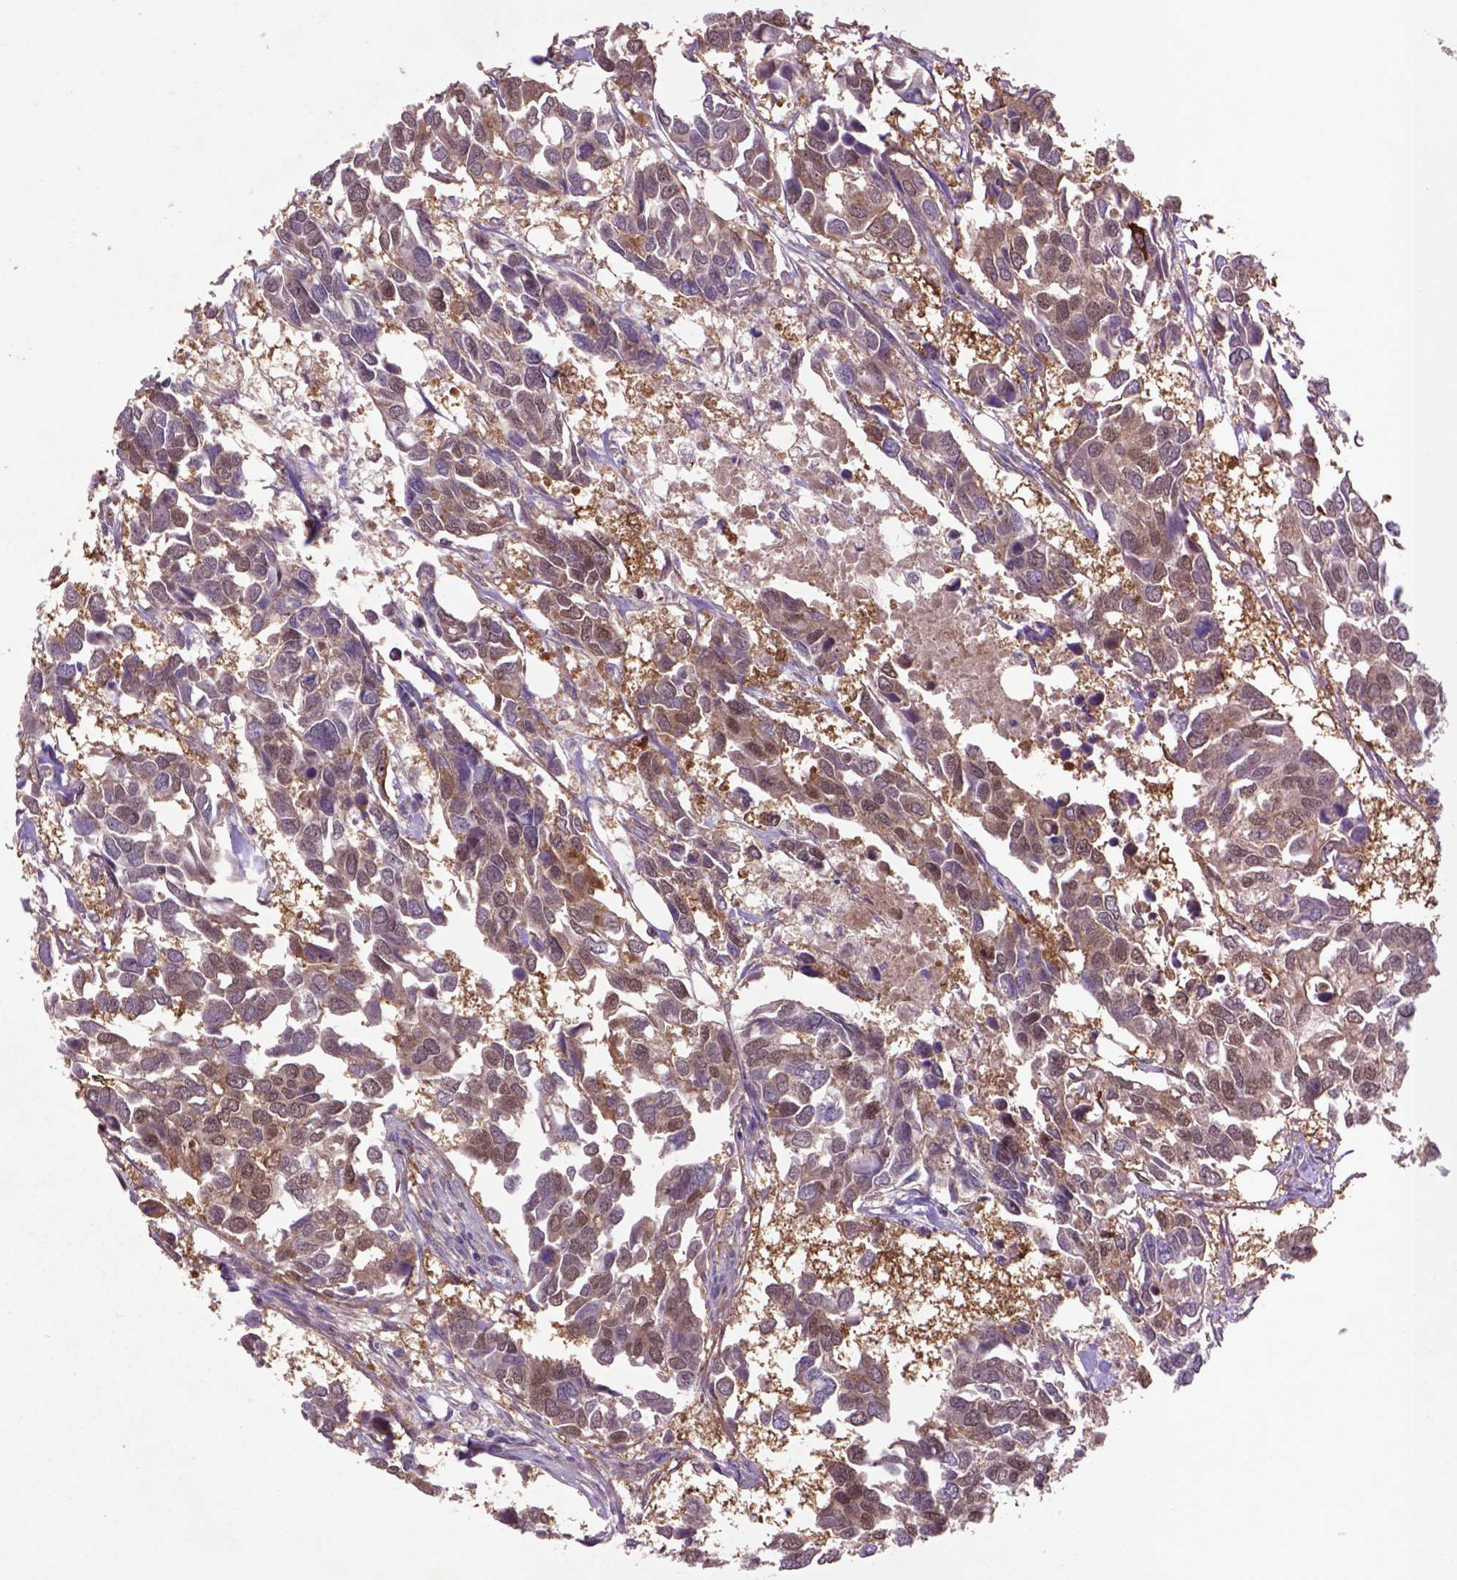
{"staining": {"intensity": "moderate", "quantity": ">75%", "location": "cytoplasmic/membranous,nuclear"}, "tissue": "breast cancer", "cell_type": "Tumor cells", "image_type": "cancer", "snomed": [{"axis": "morphology", "description": "Duct carcinoma"}, {"axis": "topography", "description": "Breast"}], "caption": "The image displays immunohistochemical staining of breast intraductal carcinoma. There is moderate cytoplasmic/membranous and nuclear positivity is identified in about >75% of tumor cells.", "gene": "HSPBP1", "patient": {"sex": "female", "age": 83}}